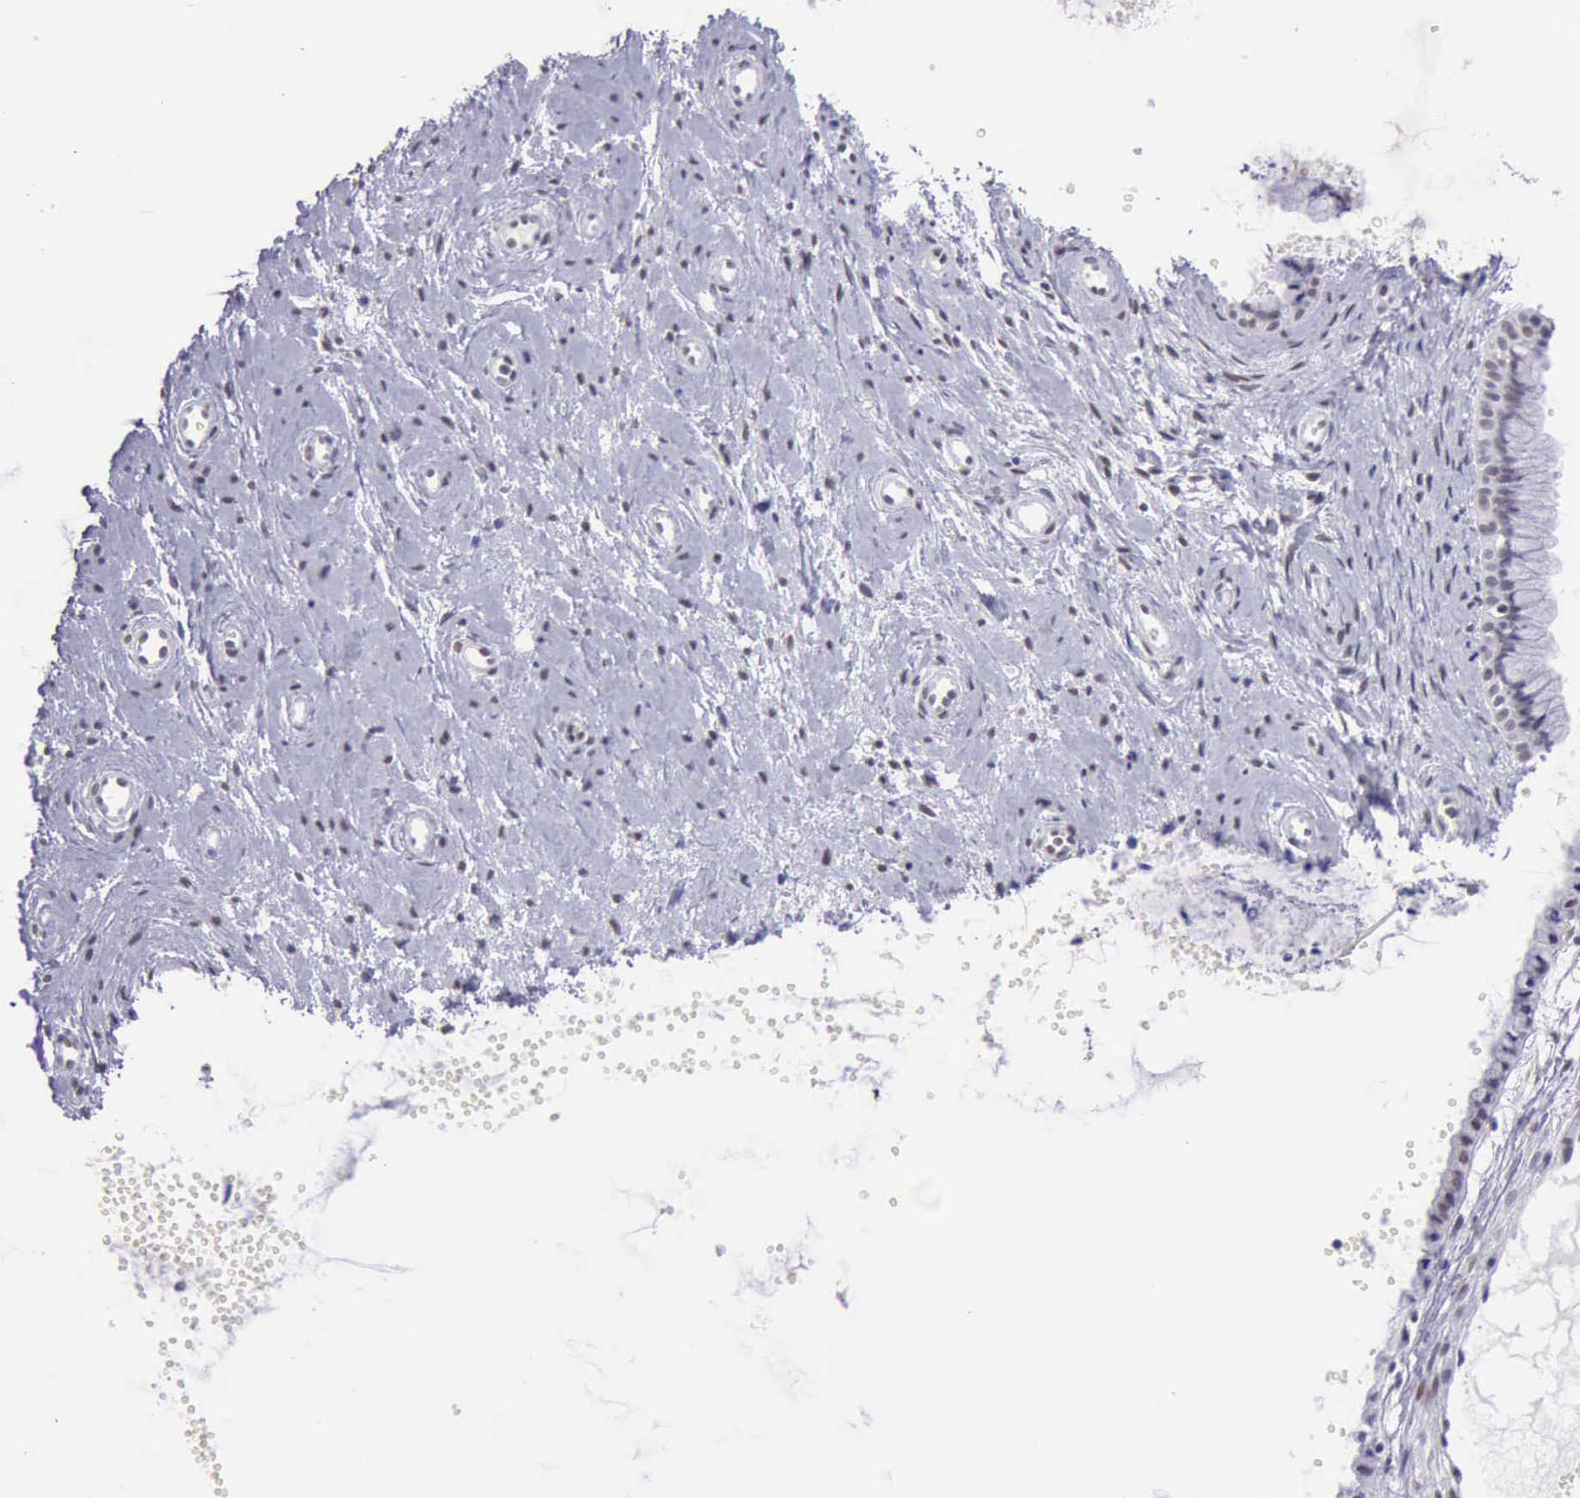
{"staining": {"intensity": "negative", "quantity": "none", "location": "none"}, "tissue": "cervix", "cell_type": "Glandular cells", "image_type": "normal", "snomed": [{"axis": "morphology", "description": "Normal tissue, NOS"}, {"axis": "topography", "description": "Cervix"}], "caption": "Micrograph shows no significant protein expression in glandular cells of unremarkable cervix. Nuclei are stained in blue.", "gene": "EP300", "patient": {"sex": "female", "age": 39}}